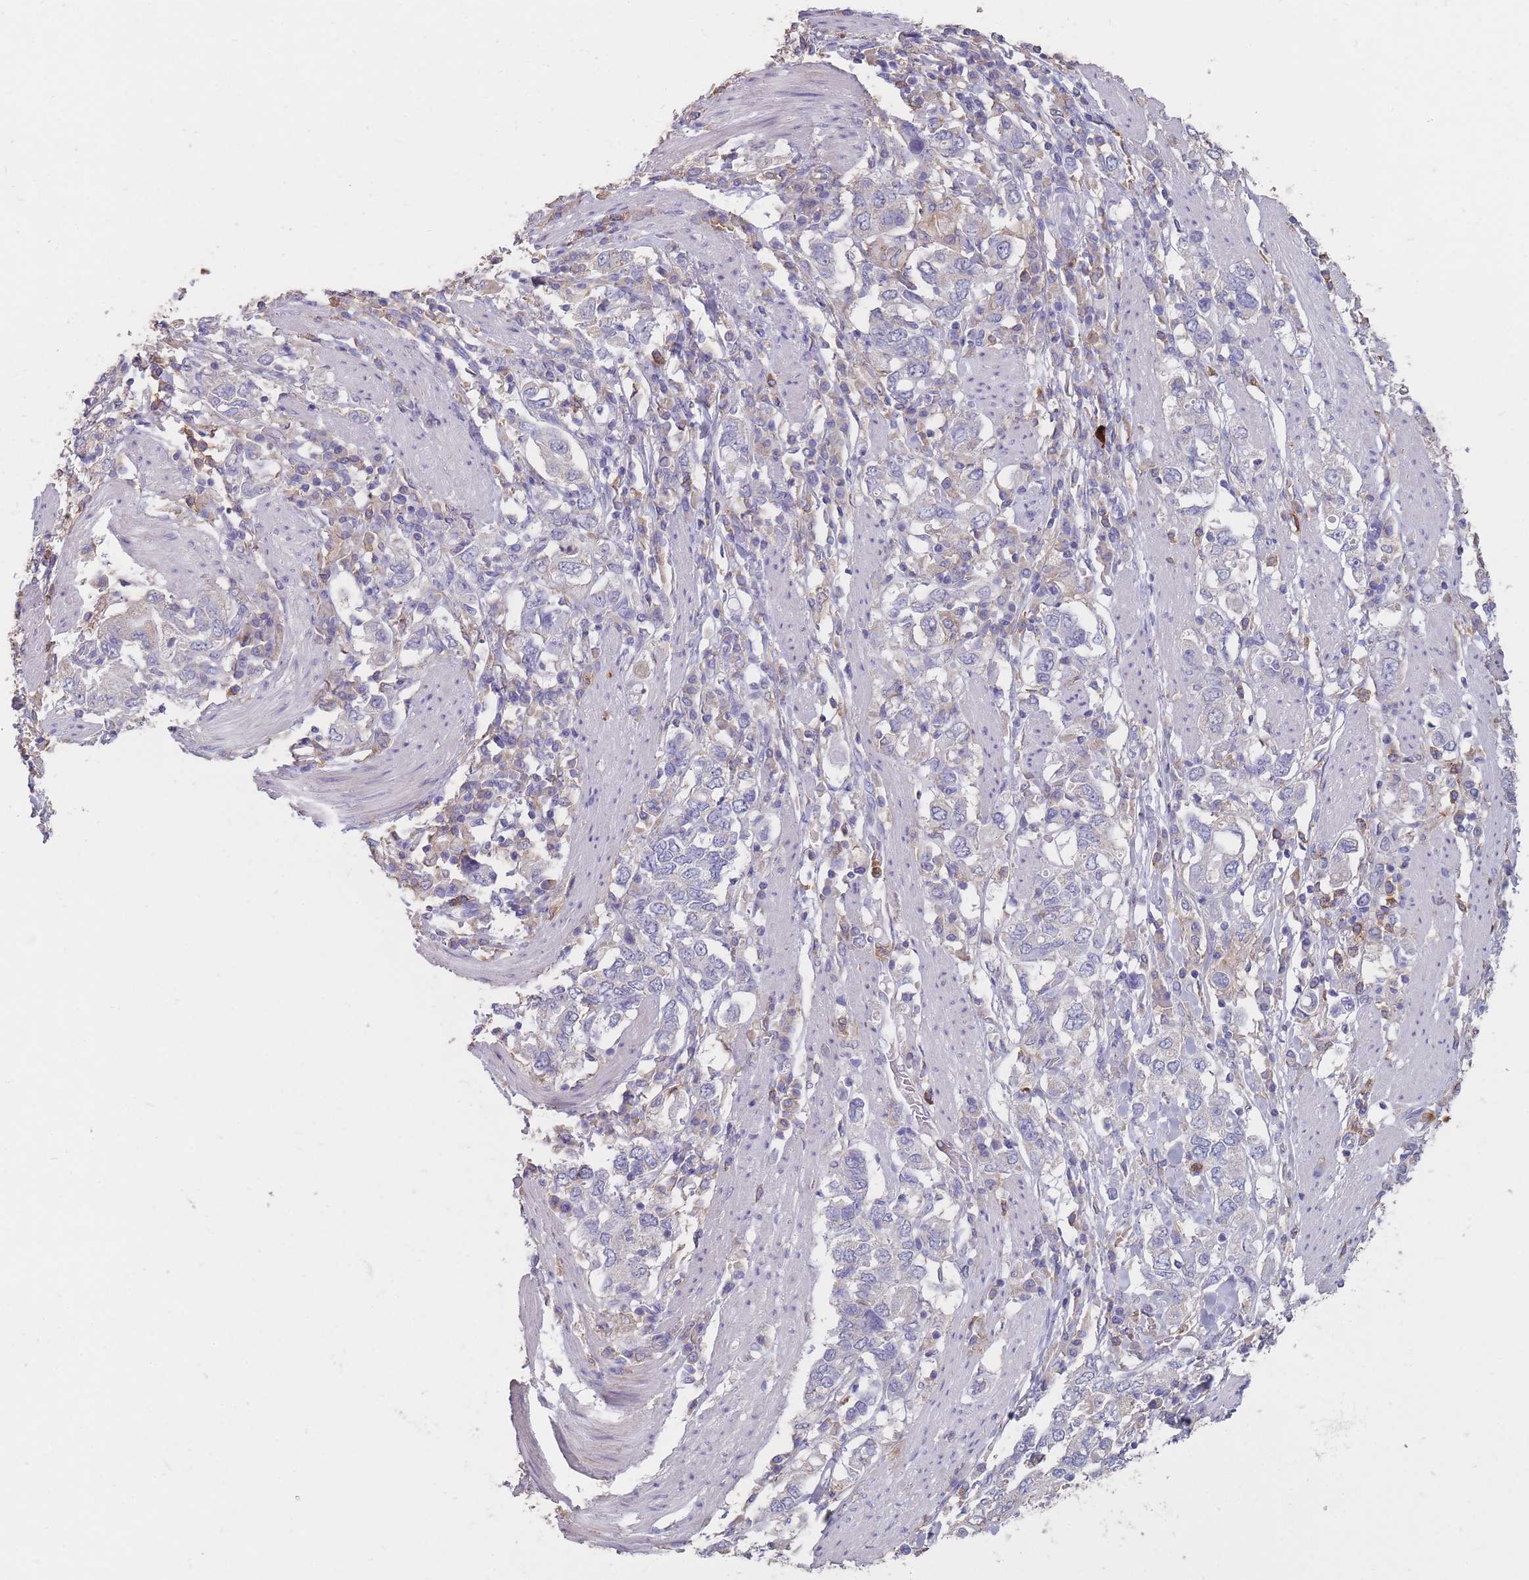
{"staining": {"intensity": "negative", "quantity": "none", "location": "none"}, "tissue": "stomach cancer", "cell_type": "Tumor cells", "image_type": "cancer", "snomed": [{"axis": "morphology", "description": "Adenocarcinoma, NOS"}, {"axis": "topography", "description": "Stomach, upper"}, {"axis": "topography", "description": "Stomach"}], "caption": "Tumor cells are negative for protein expression in human adenocarcinoma (stomach).", "gene": "CLEC12A", "patient": {"sex": "male", "age": 62}}